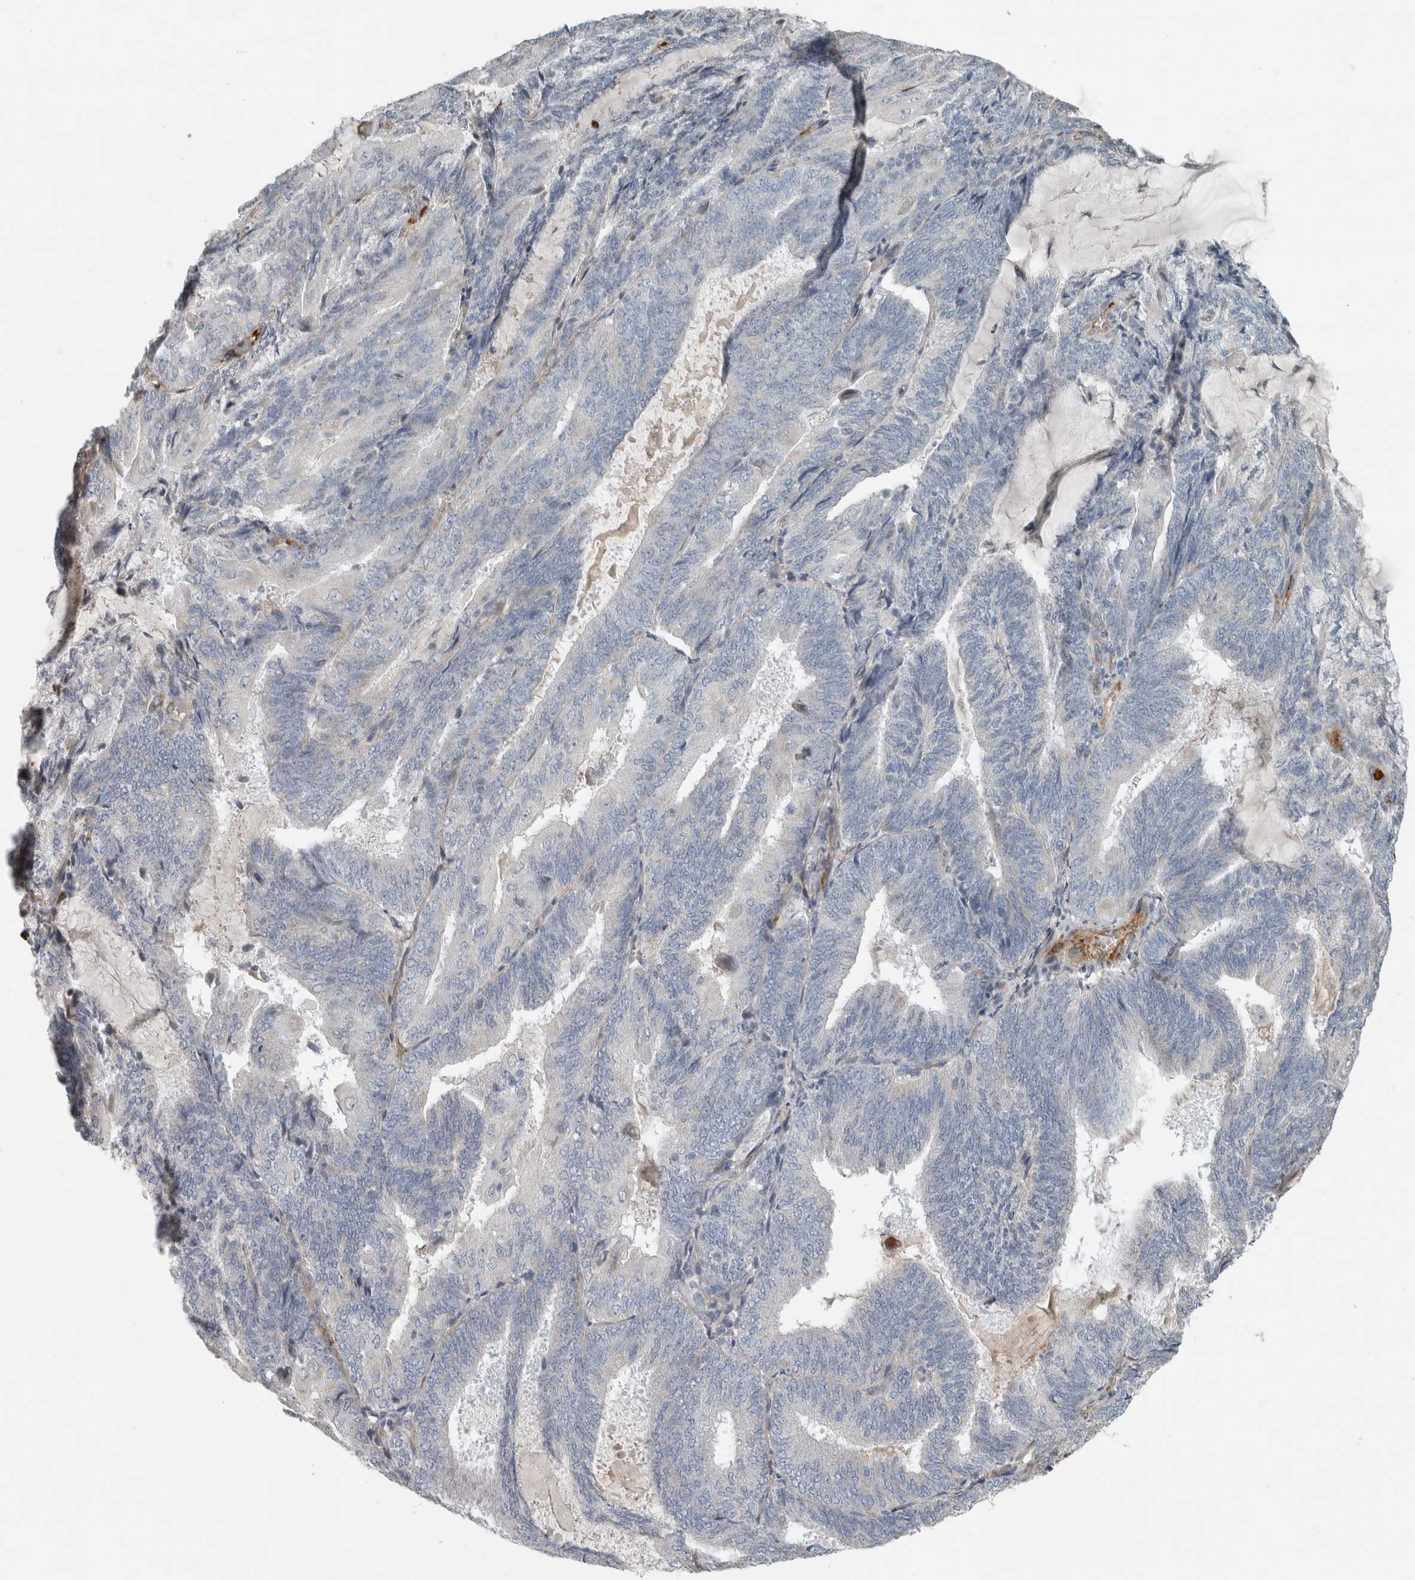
{"staining": {"intensity": "negative", "quantity": "none", "location": "none"}, "tissue": "endometrial cancer", "cell_type": "Tumor cells", "image_type": "cancer", "snomed": [{"axis": "morphology", "description": "Adenocarcinoma, NOS"}, {"axis": "topography", "description": "Endometrium"}], "caption": "High power microscopy micrograph of an immunohistochemistry (IHC) micrograph of adenocarcinoma (endometrial), revealing no significant positivity in tumor cells.", "gene": "FN1", "patient": {"sex": "female", "age": 81}}